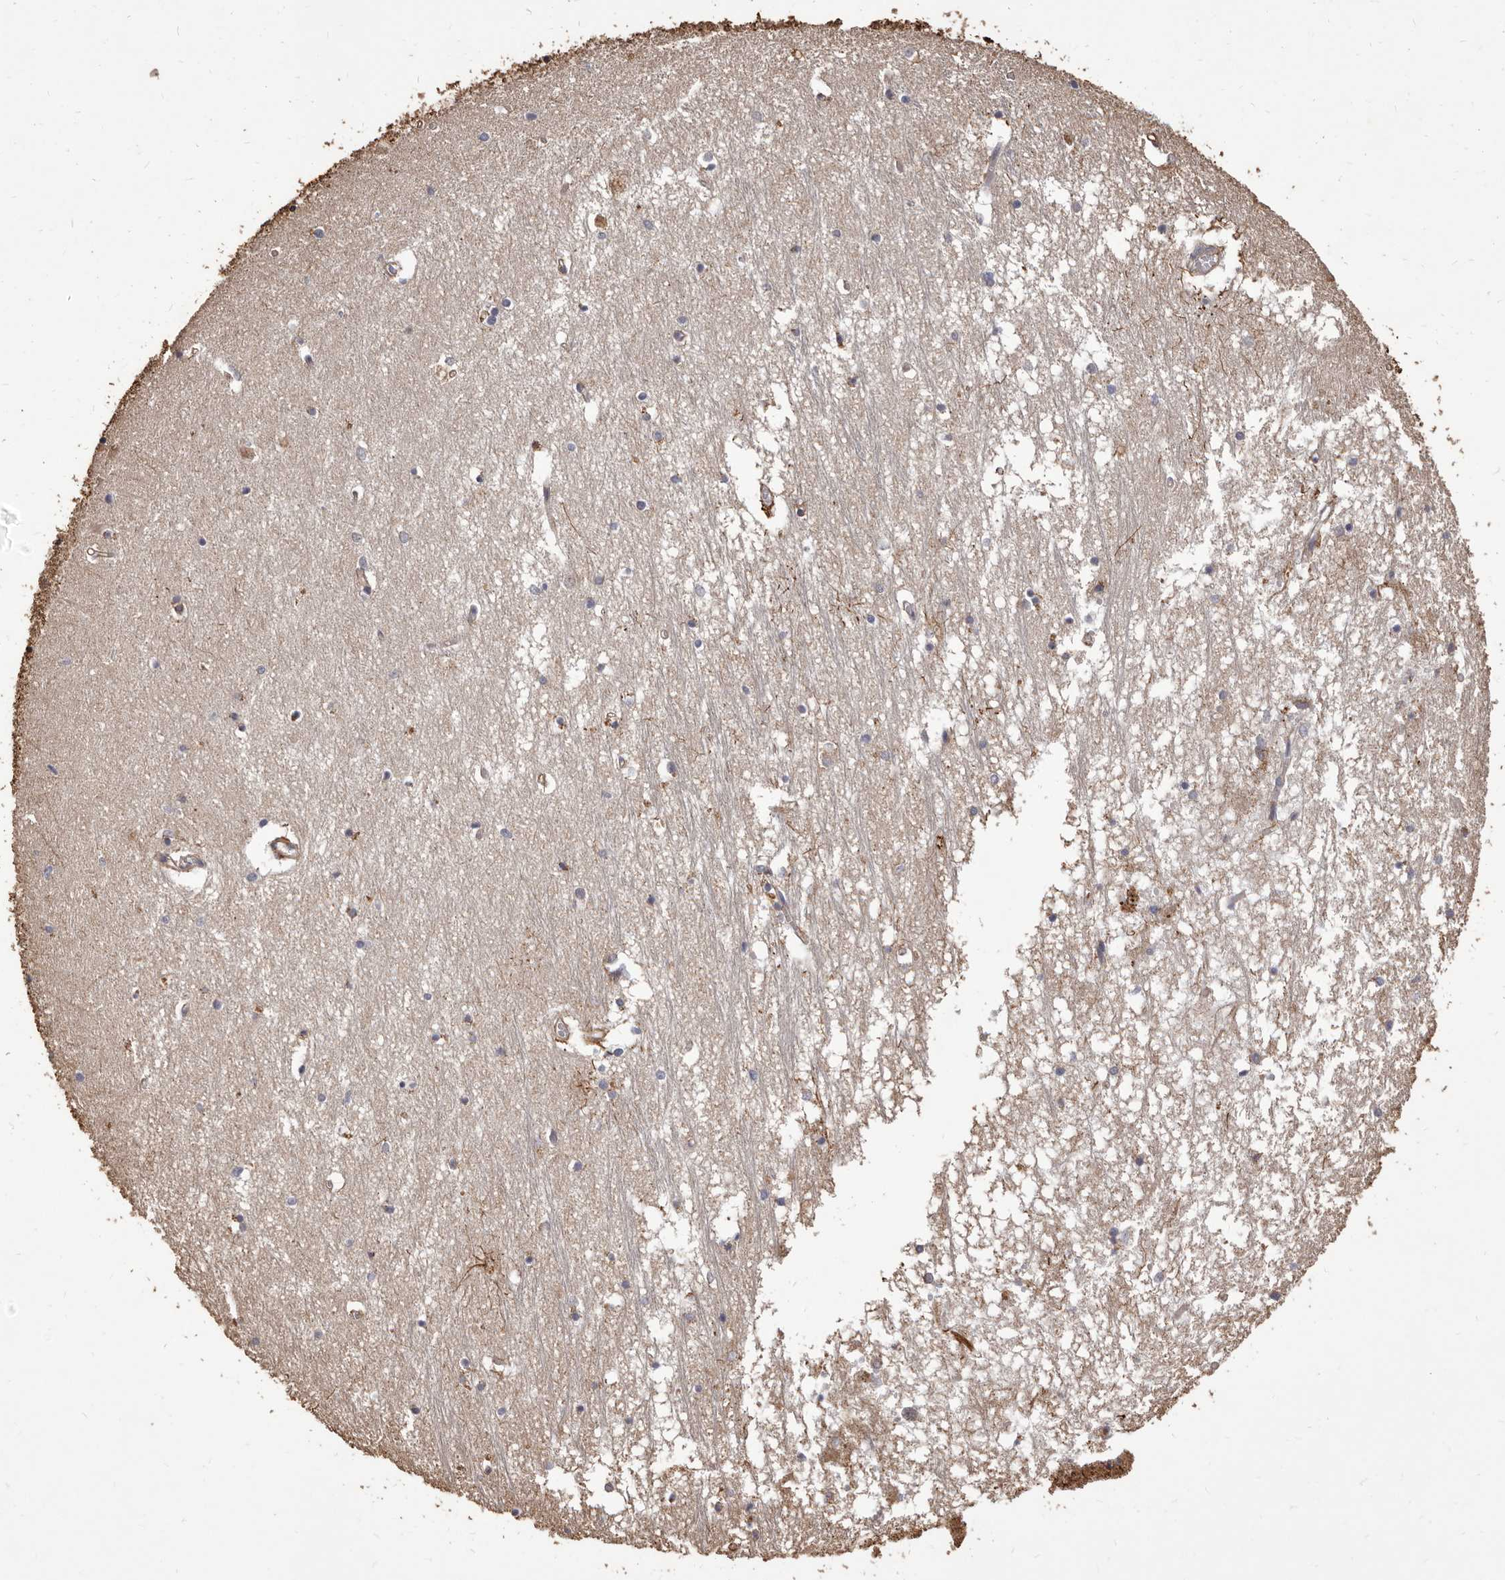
{"staining": {"intensity": "moderate", "quantity": "<25%", "location": "cytoplasmic/membranous"}, "tissue": "hippocampus", "cell_type": "Glial cells", "image_type": "normal", "snomed": [{"axis": "morphology", "description": "Normal tissue, NOS"}, {"axis": "topography", "description": "Hippocampus"}], "caption": "Immunohistochemistry photomicrograph of unremarkable hippocampus stained for a protein (brown), which displays low levels of moderate cytoplasmic/membranous staining in approximately <25% of glial cells.", "gene": "ALPK1", "patient": {"sex": "male", "age": 70}}